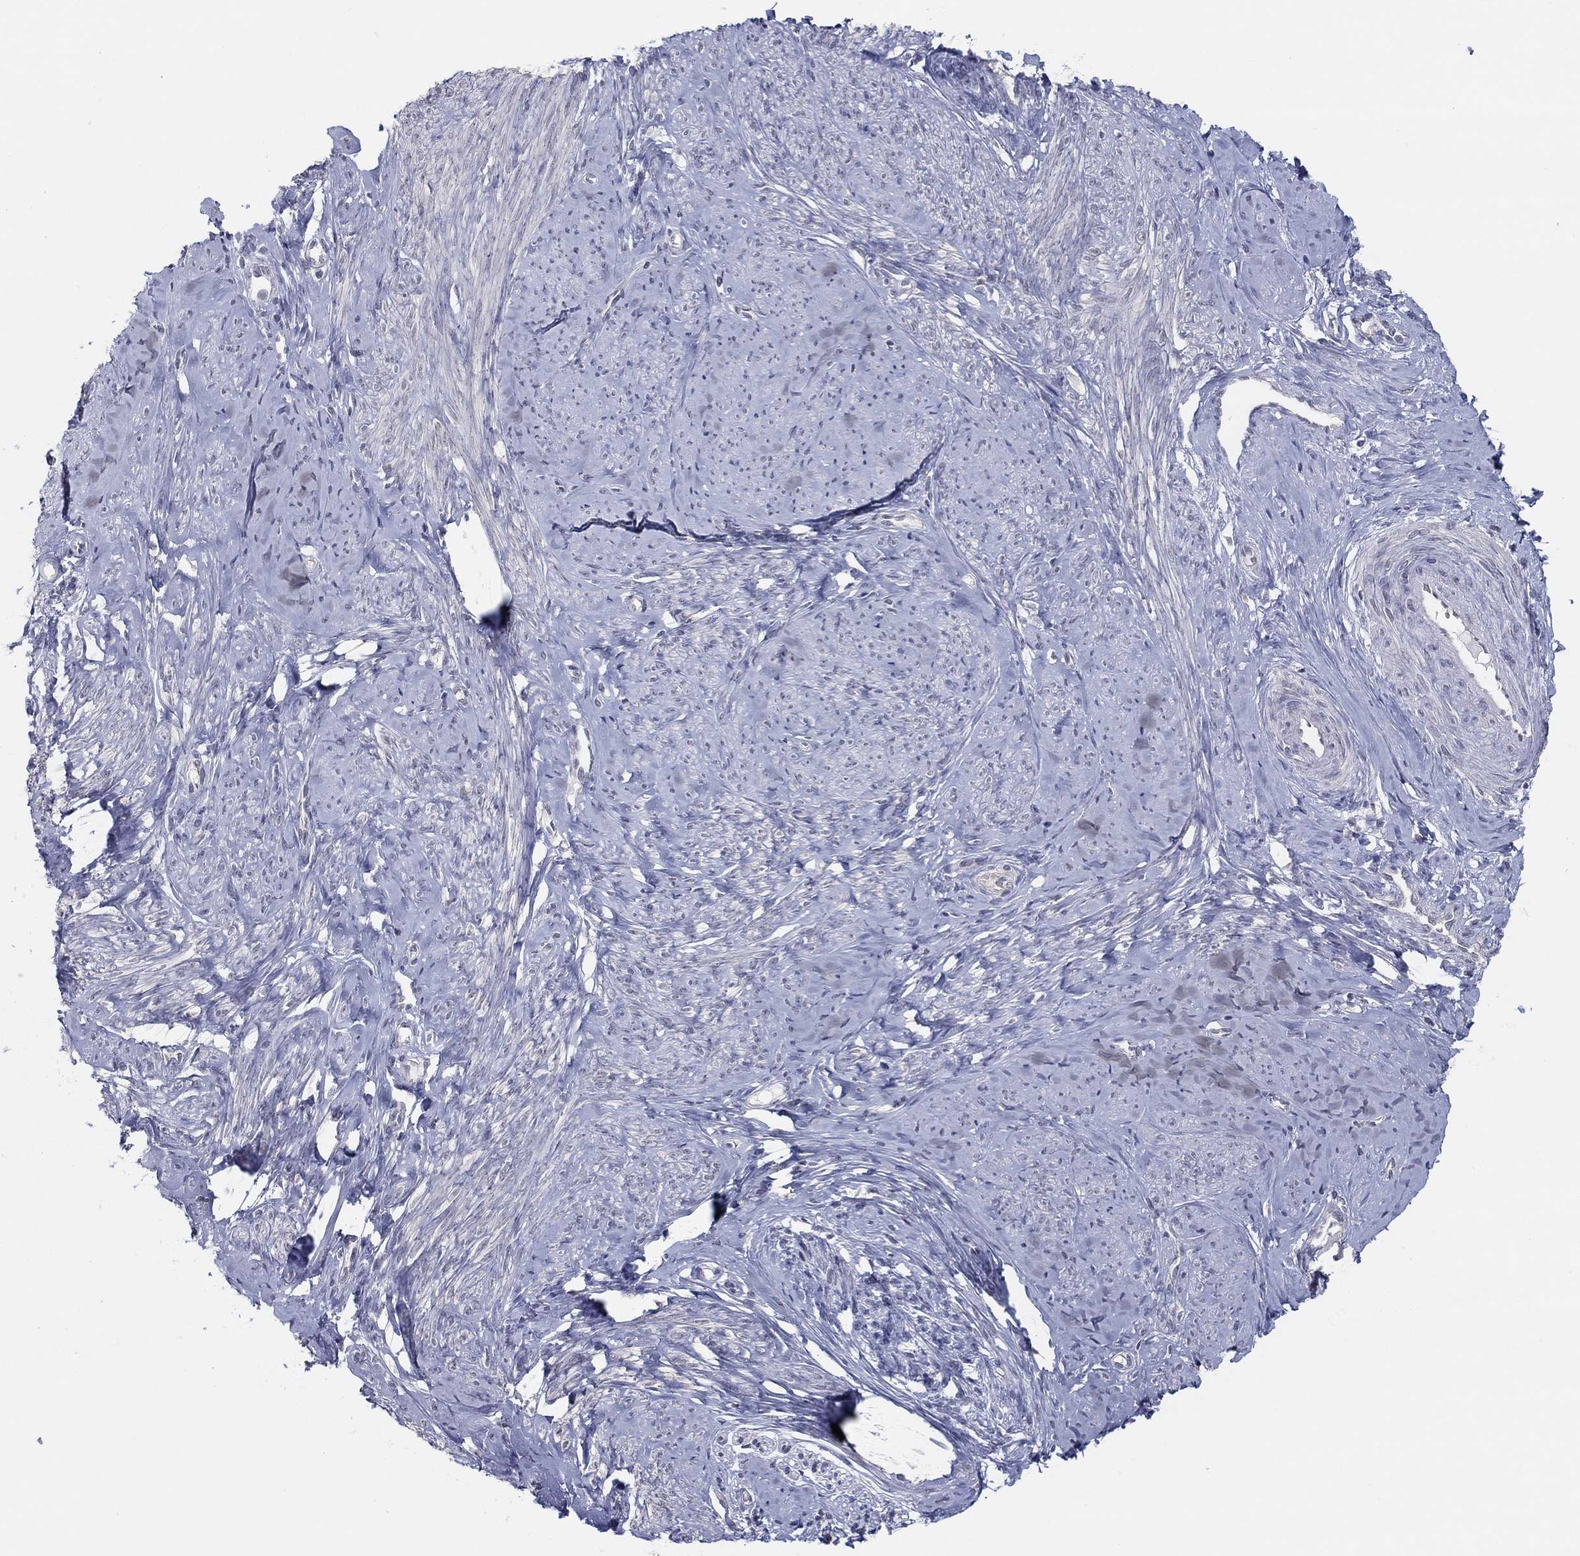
{"staining": {"intensity": "negative", "quantity": "none", "location": "none"}, "tissue": "smooth muscle", "cell_type": "Smooth muscle cells", "image_type": "normal", "snomed": [{"axis": "morphology", "description": "Normal tissue, NOS"}, {"axis": "topography", "description": "Smooth muscle"}], "caption": "Immunohistochemistry (IHC) histopathology image of normal smooth muscle: smooth muscle stained with DAB (3,3'-diaminobenzidine) reveals no significant protein positivity in smooth muscle cells. (Immunohistochemistry, brightfield microscopy, high magnification).", "gene": "SLC22A2", "patient": {"sex": "female", "age": 48}}